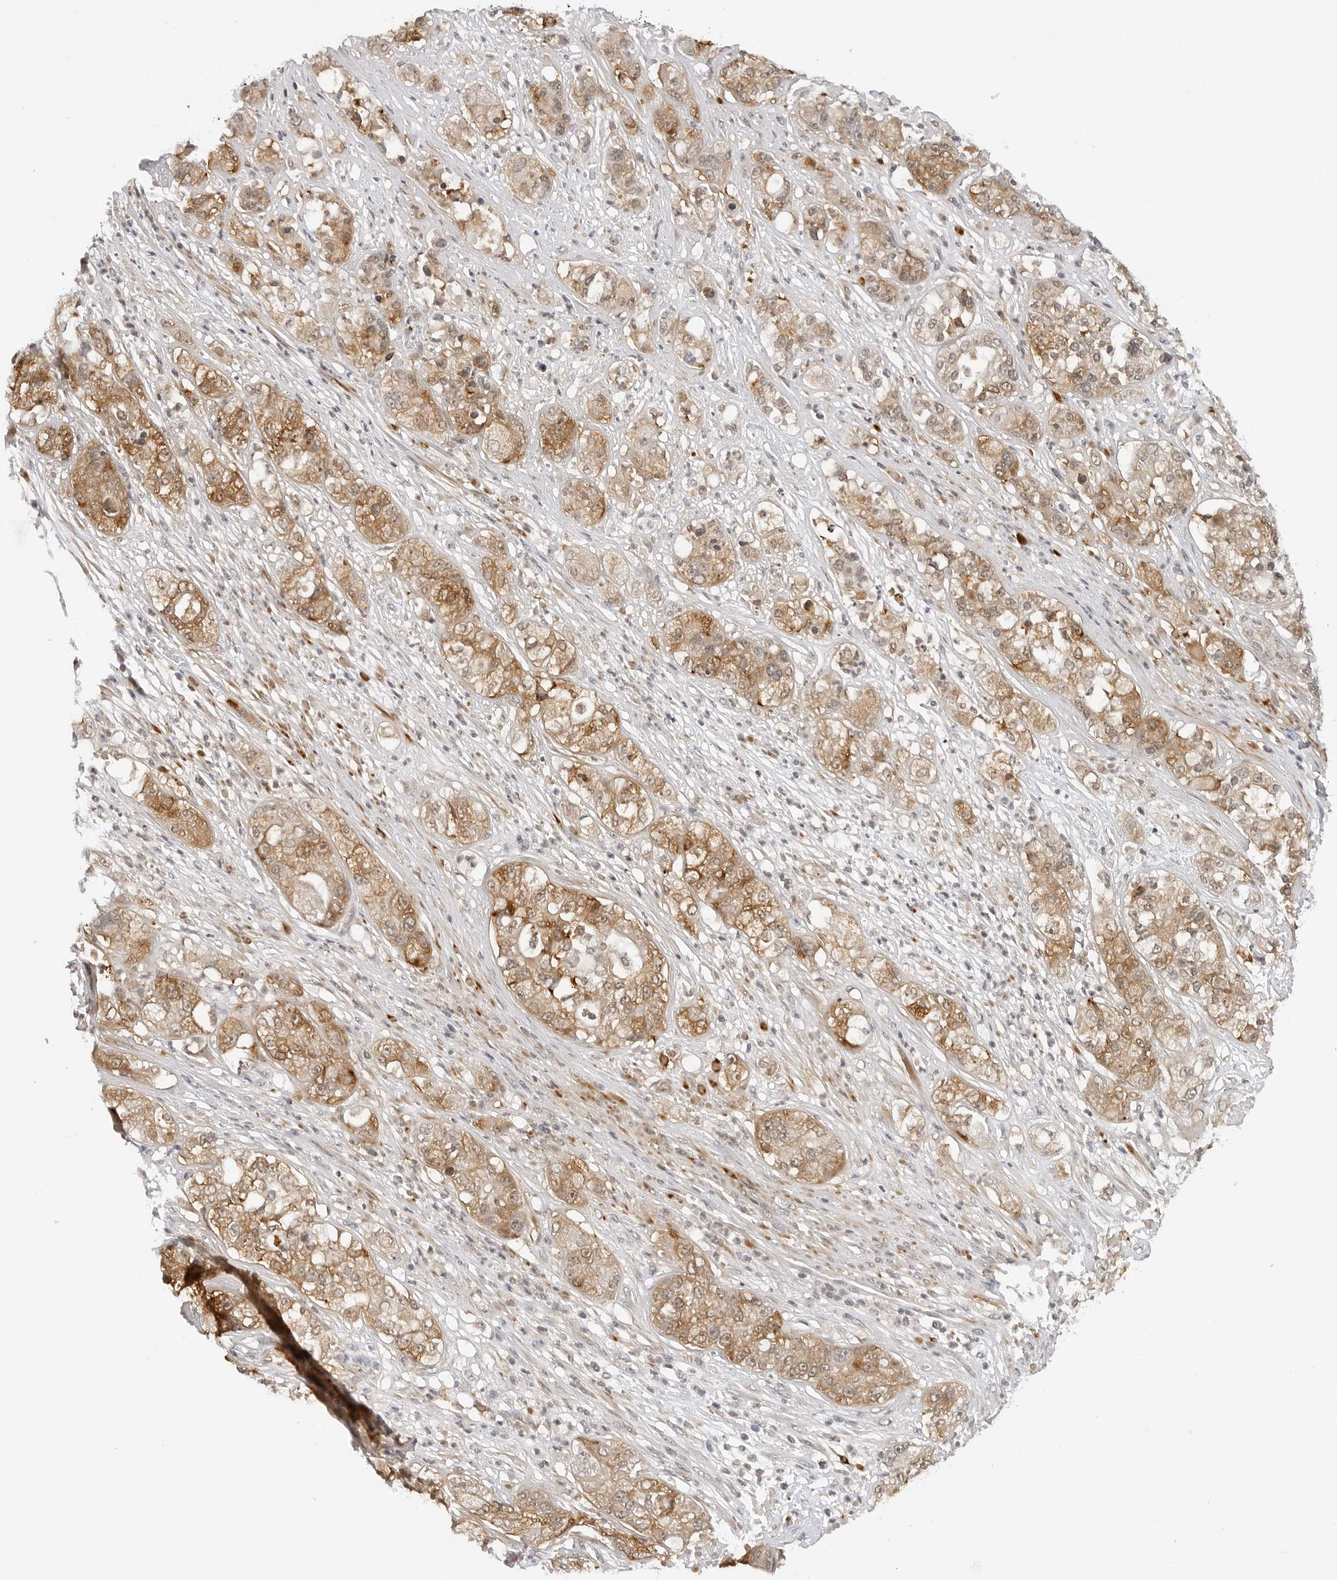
{"staining": {"intensity": "moderate", "quantity": ">75%", "location": "cytoplasmic/membranous,nuclear"}, "tissue": "pancreatic cancer", "cell_type": "Tumor cells", "image_type": "cancer", "snomed": [{"axis": "morphology", "description": "Adenocarcinoma, NOS"}, {"axis": "topography", "description": "Pancreas"}], "caption": "Pancreatic cancer (adenocarcinoma) stained for a protein (brown) displays moderate cytoplasmic/membranous and nuclear positive expression in about >75% of tumor cells.", "gene": "MAP2K5", "patient": {"sex": "female", "age": 78}}